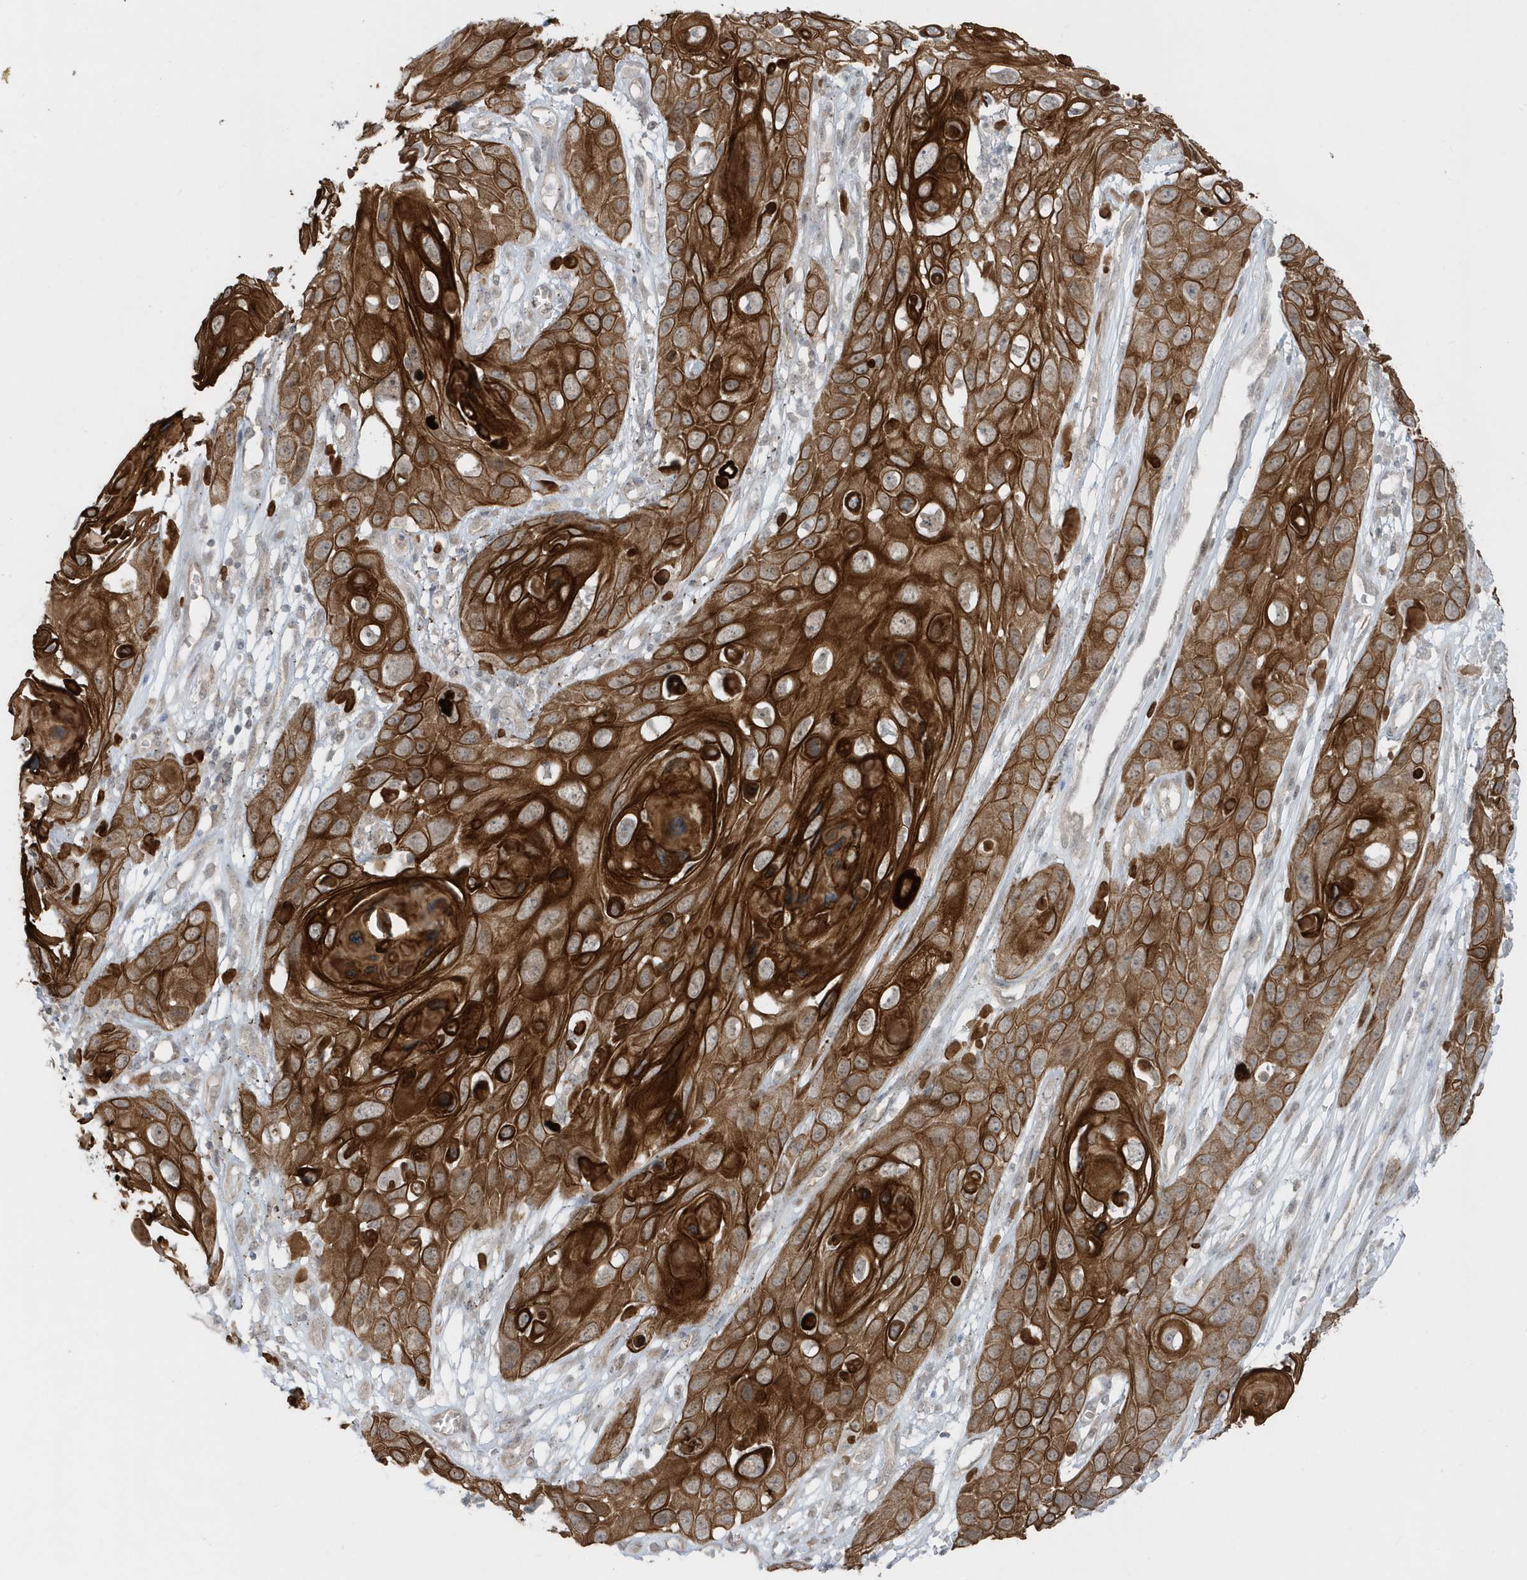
{"staining": {"intensity": "strong", "quantity": ">75%", "location": "cytoplasmic/membranous"}, "tissue": "skin cancer", "cell_type": "Tumor cells", "image_type": "cancer", "snomed": [{"axis": "morphology", "description": "Squamous cell carcinoma, NOS"}, {"axis": "topography", "description": "Skin"}], "caption": "Tumor cells reveal high levels of strong cytoplasmic/membranous expression in approximately >75% of cells in skin cancer. The staining was performed using DAB (3,3'-diaminobenzidine) to visualize the protein expression in brown, while the nuclei were stained in blue with hematoxylin (Magnification: 20x).", "gene": "PARD3B", "patient": {"sex": "male", "age": 55}}